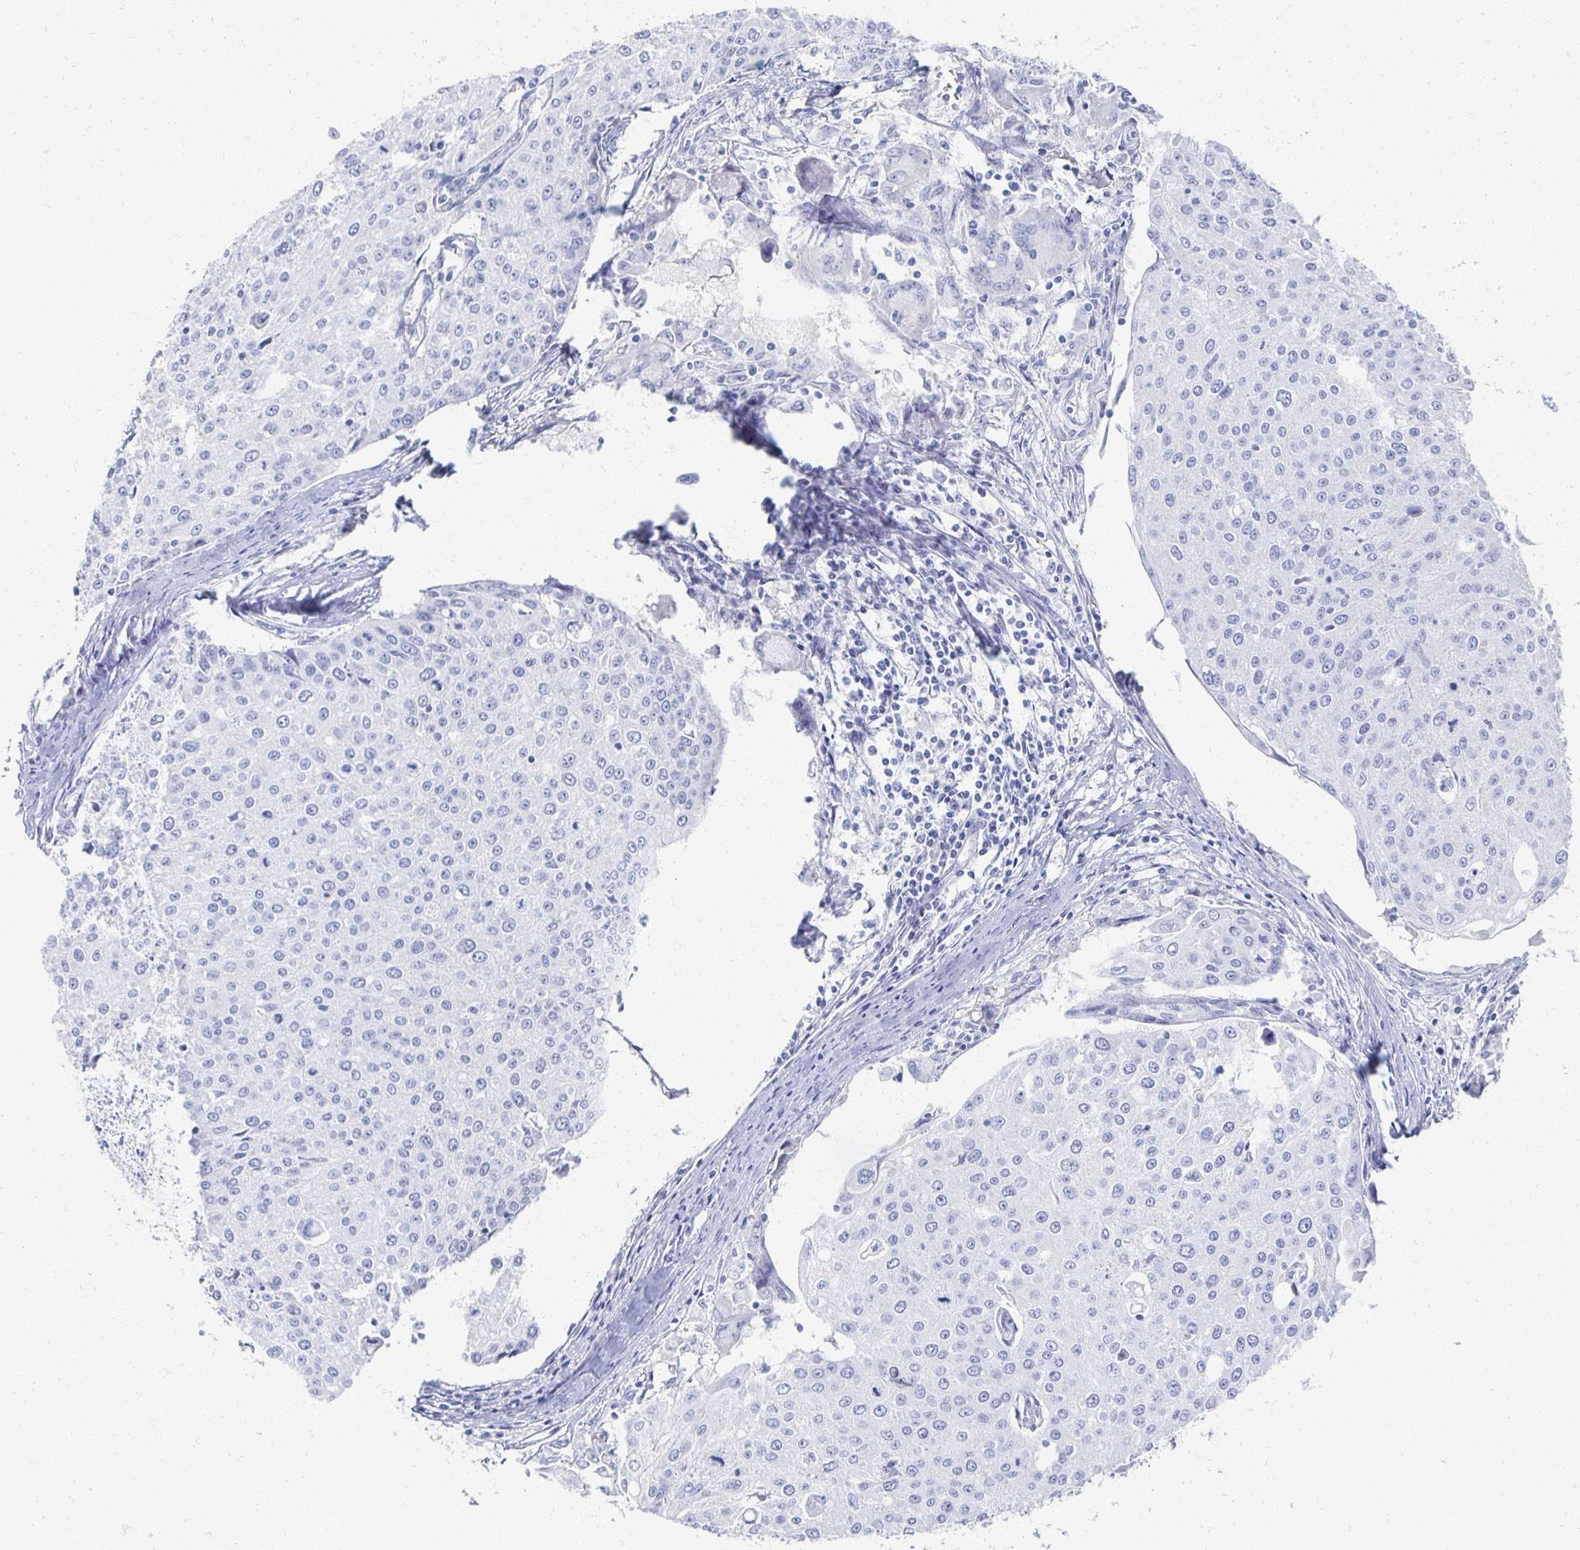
{"staining": {"intensity": "negative", "quantity": "none", "location": "none"}, "tissue": "cervical cancer", "cell_type": "Tumor cells", "image_type": "cancer", "snomed": [{"axis": "morphology", "description": "Squamous cell carcinoma, NOS"}, {"axis": "topography", "description": "Cervix"}], "caption": "This is a photomicrograph of immunohistochemistry (IHC) staining of squamous cell carcinoma (cervical), which shows no expression in tumor cells. The staining is performed using DAB (3,3'-diaminobenzidine) brown chromogen with nuclei counter-stained in using hematoxylin.", "gene": "PRR20A", "patient": {"sex": "female", "age": 38}}